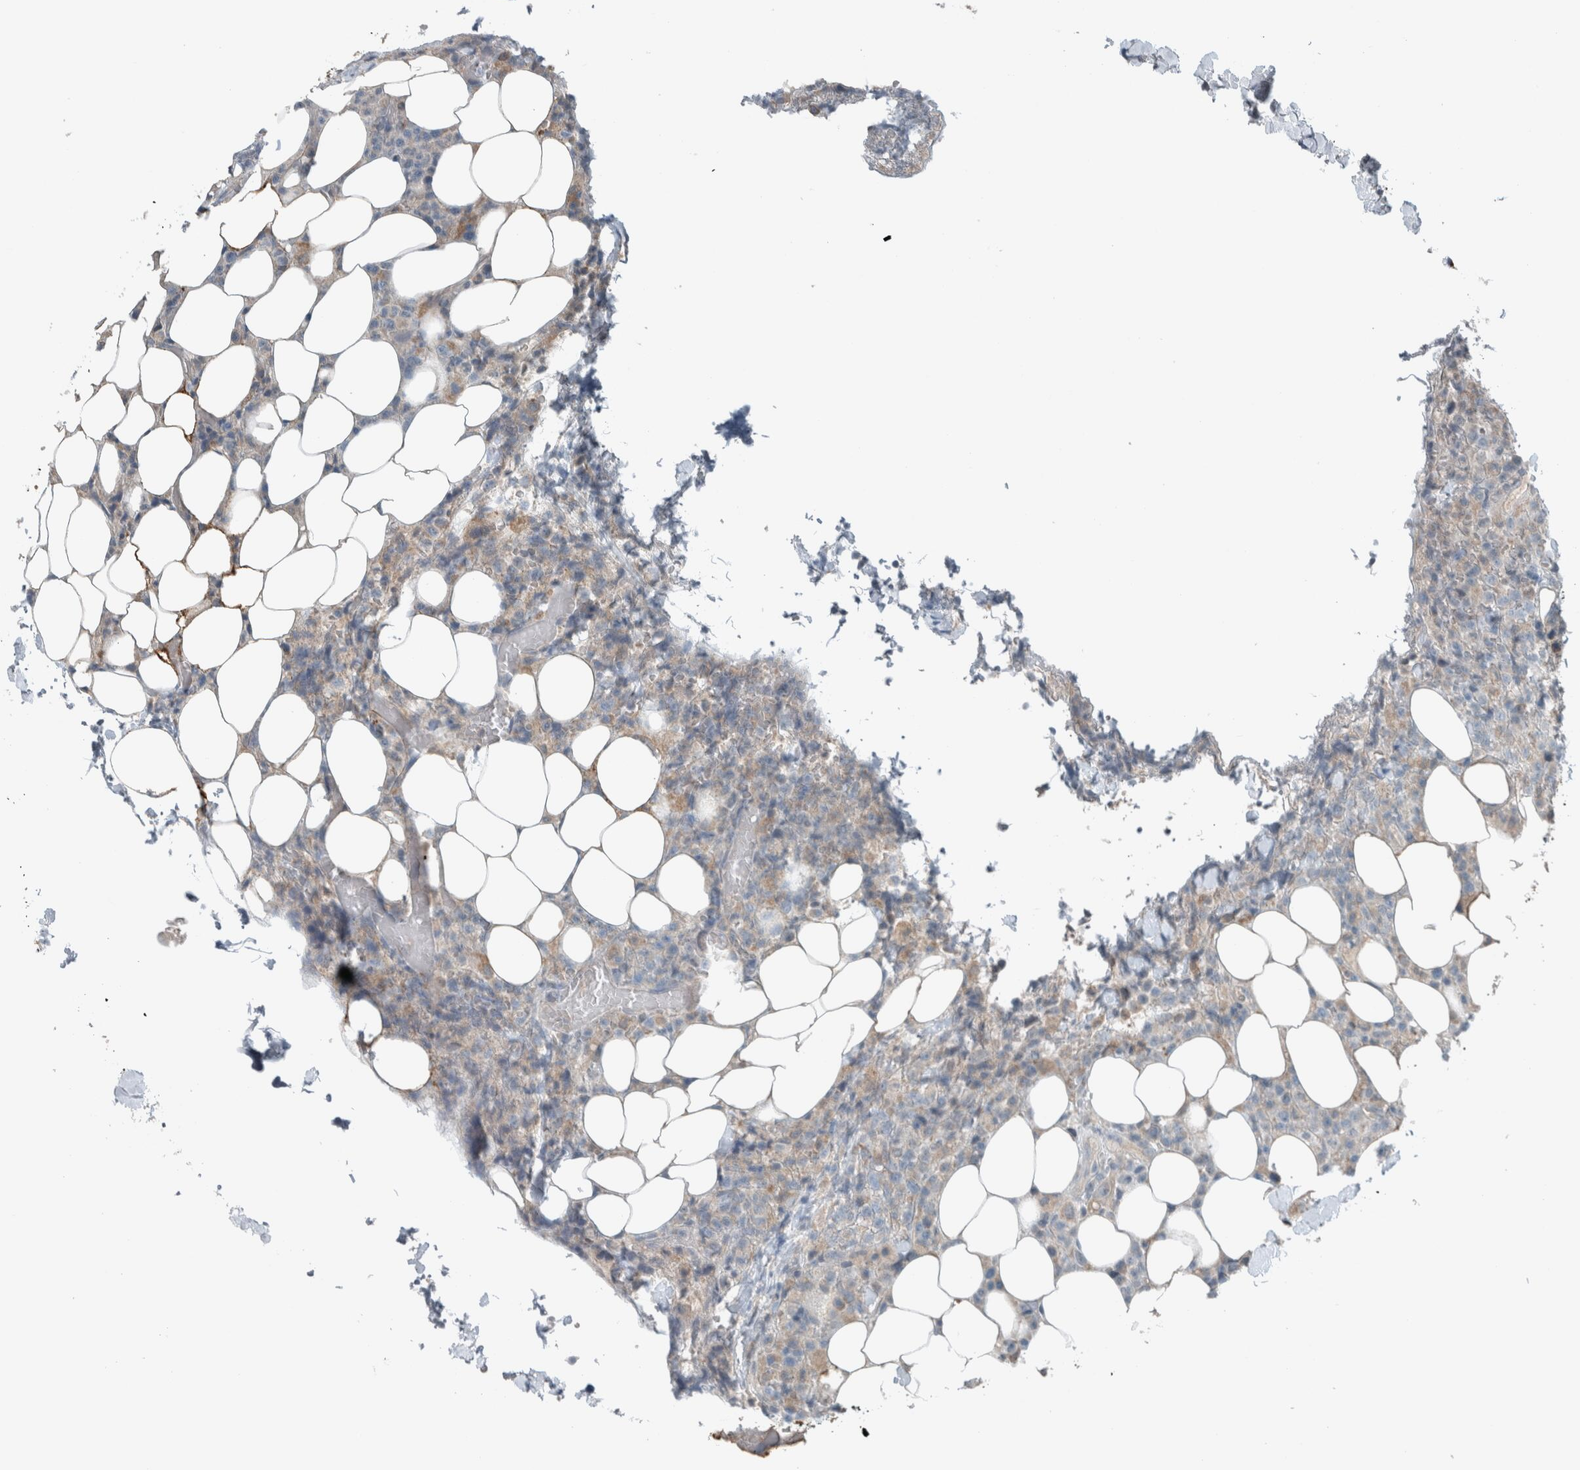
{"staining": {"intensity": "negative", "quantity": "none", "location": "none"}, "tissue": "lymphoma", "cell_type": "Tumor cells", "image_type": "cancer", "snomed": [{"axis": "morphology", "description": "Malignant lymphoma, non-Hodgkin's type, High grade"}, {"axis": "topography", "description": "Lymph node"}], "caption": "High magnification brightfield microscopy of lymphoma stained with DAB (3,3'-diaminobenzidine) (brown) and counterstained with hematoxylin (blue): tumor cells show no significant staining.", "gene": "JADE2", "patient": {"sex": "male", "age": 13}}